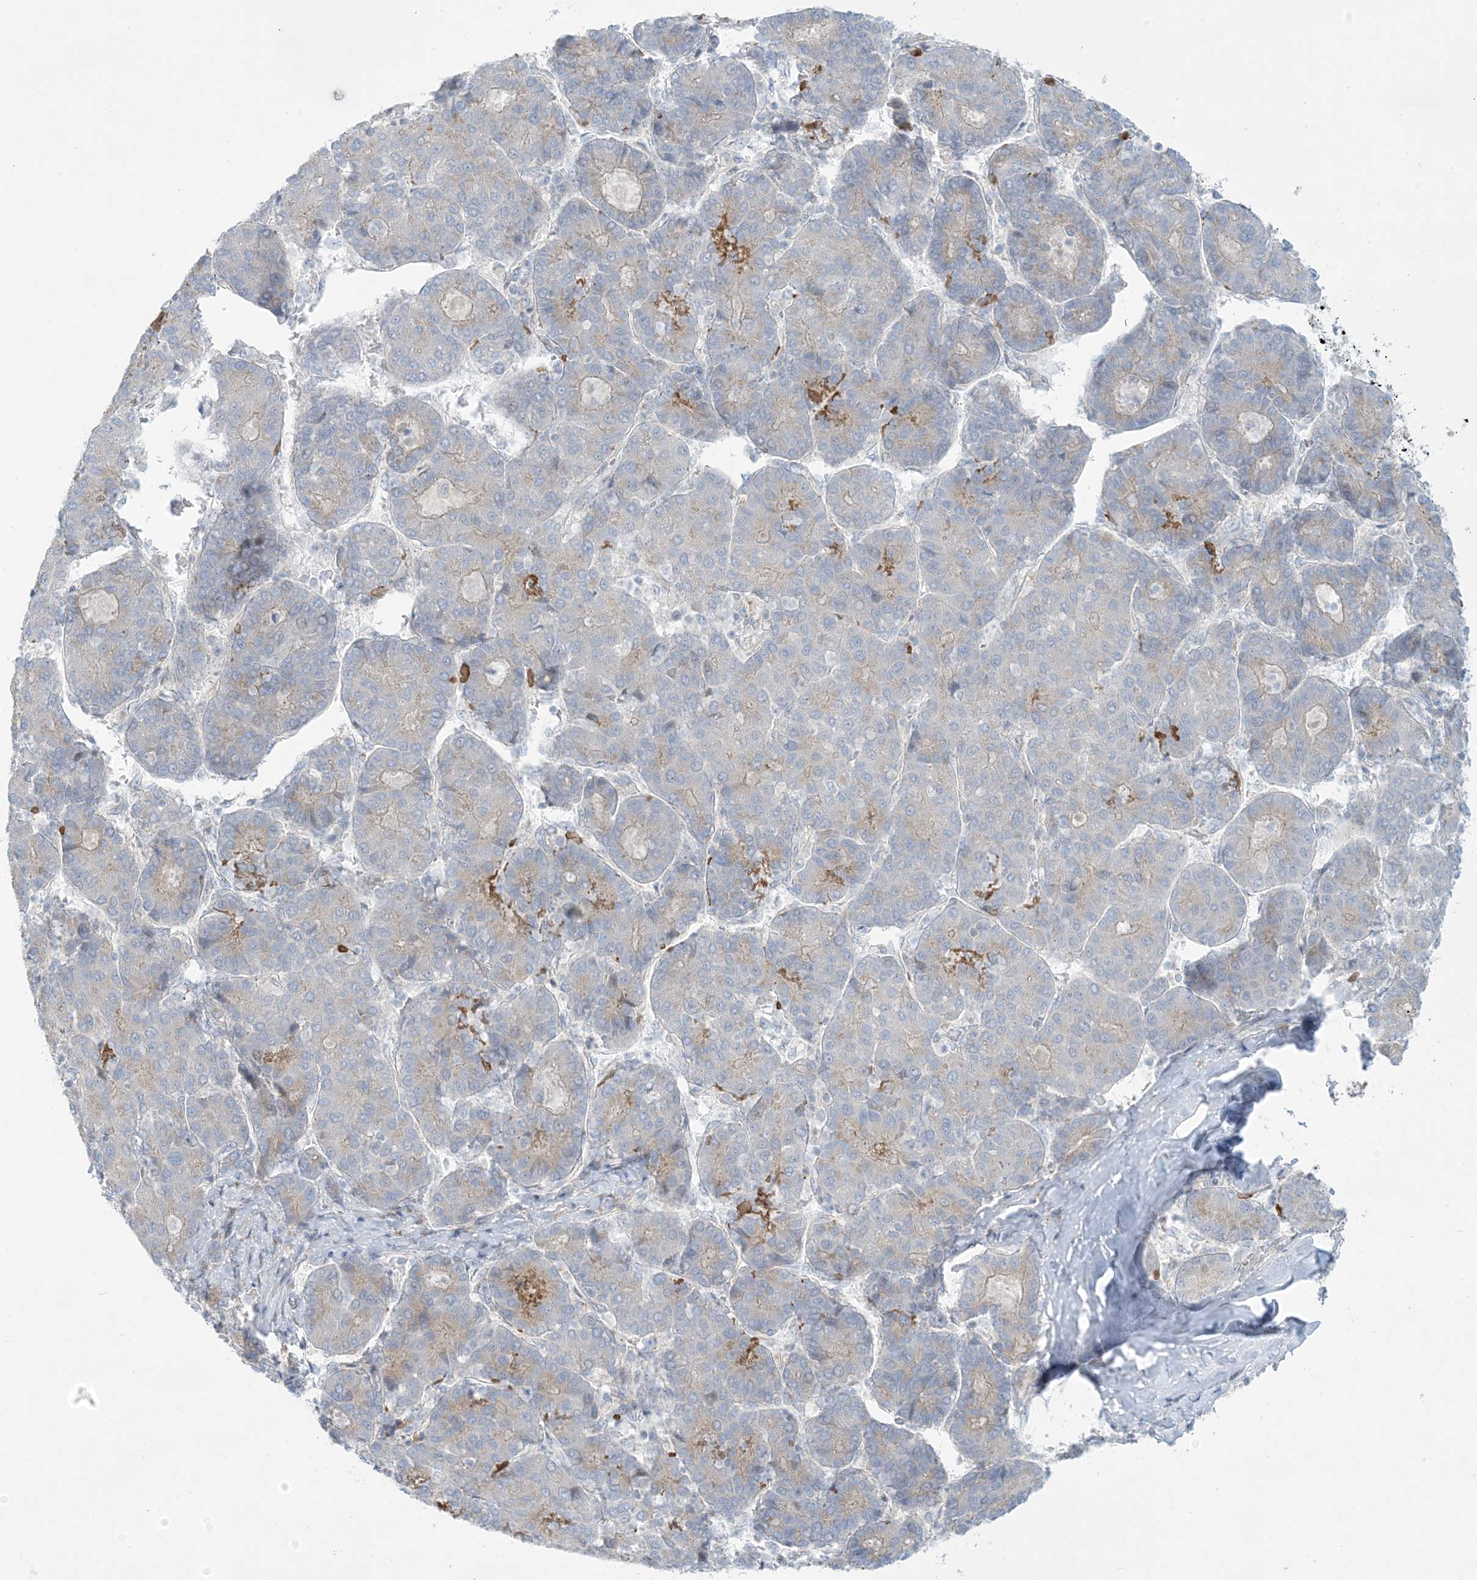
{"staining": {"intensity": "weak", "quantity": "<25%", "location": "cytoplasmic/membranous"}, "tissue": "liver cancer", "cell_type": "Tumor cells", "image_type": "cancer", "snomed": [{"axis": "morphology", "description": "Carcinoma, Hepatocellular, NOS"}, {"axis": "topography", "description": "Liver"}], "caption": "Hepatocellular carcinoma (liver) stained for a protein using immunohistochemistry demonstrates no expression tumor cells.", "gene": "AFTPH", "patient": {"sex": "male", "age": 65}}